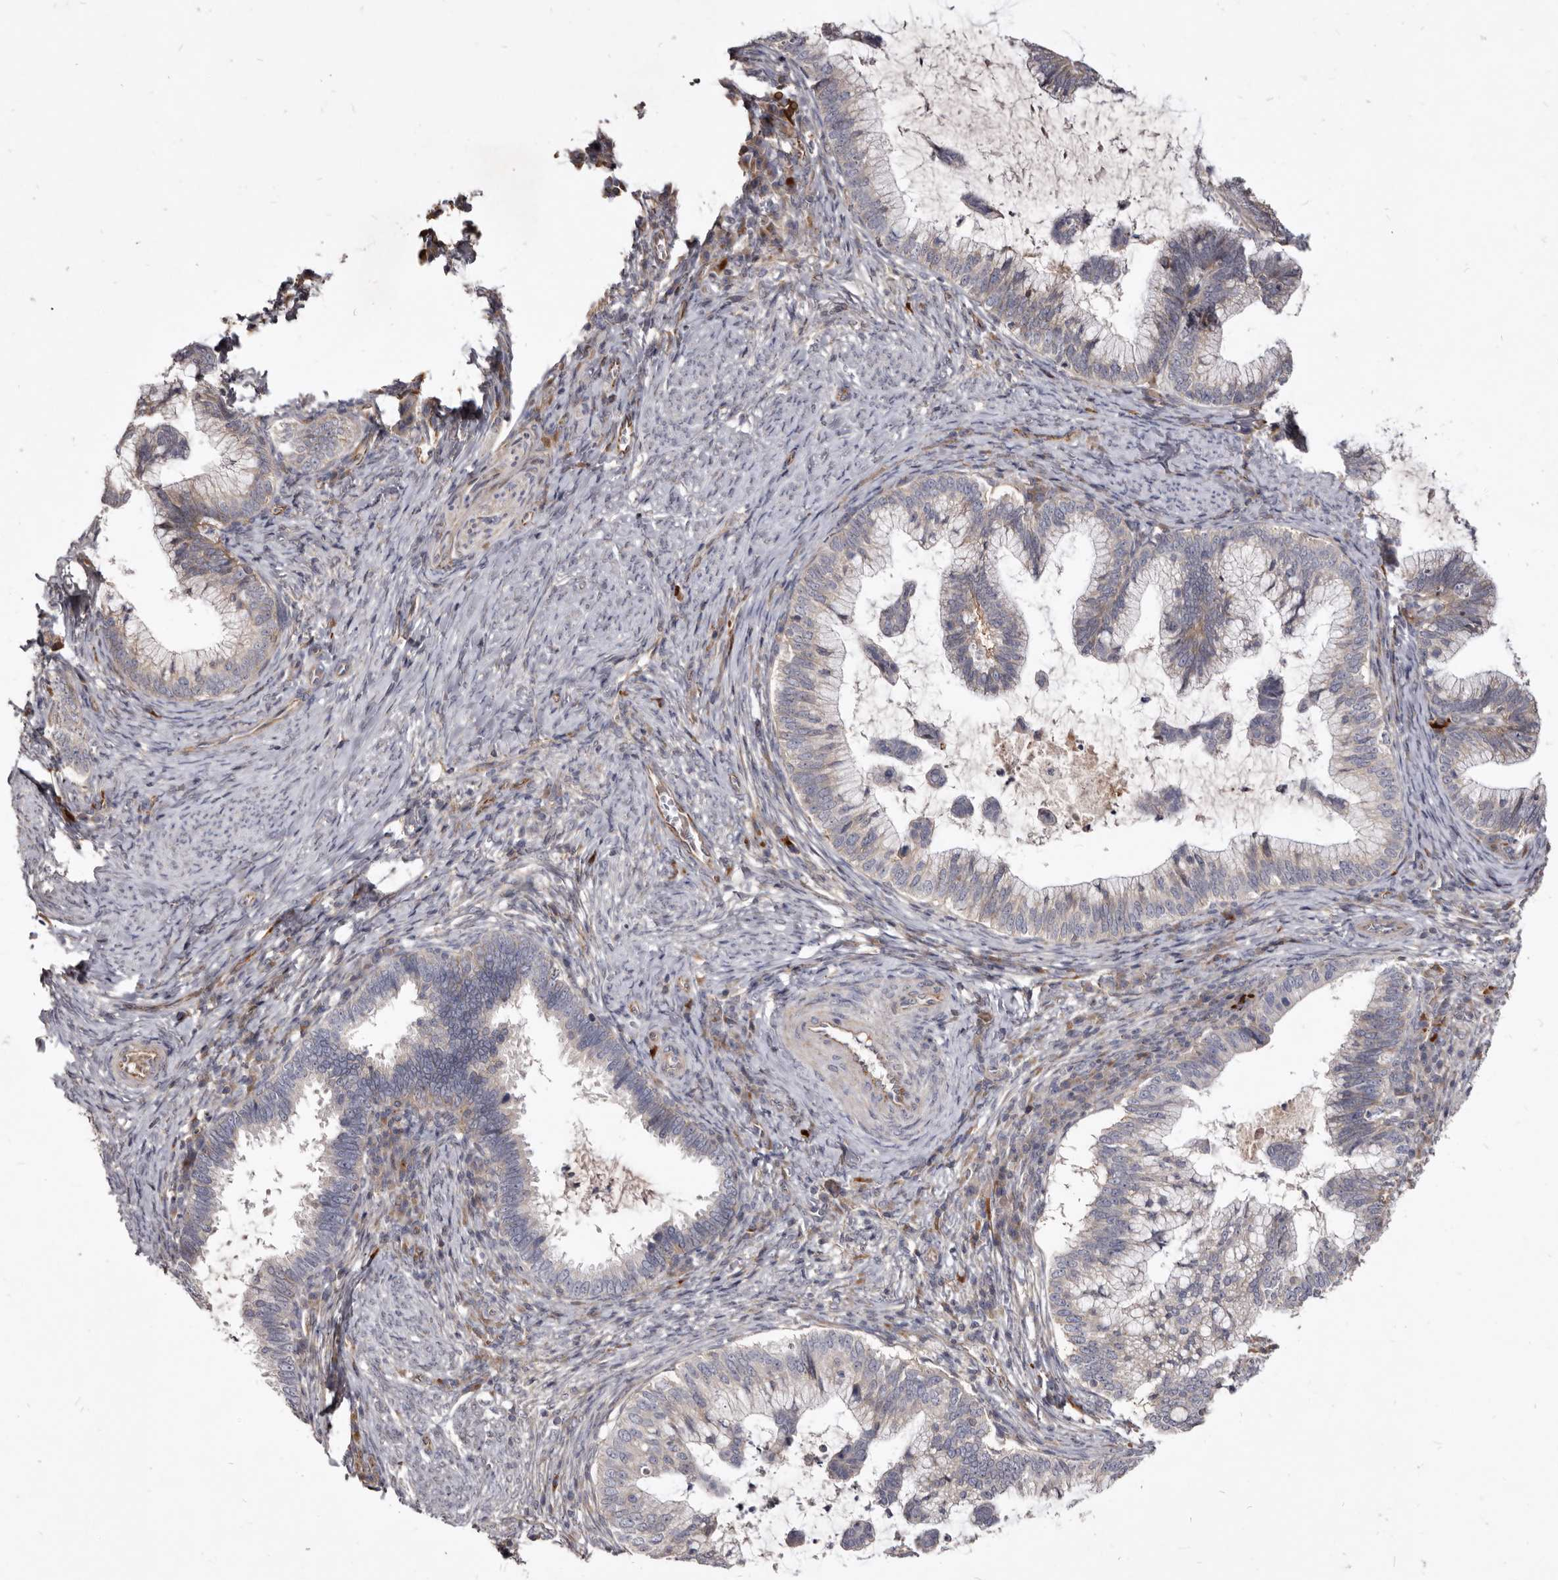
{"staining": {"intensity": "weak", "quantity": "25%-75%", "location": "cytoplasmic/membranous"}, "tissue": "cervical cancer", "cell_type": "Tumor cells", "image_type": "cancer", "snomed": [{"axis": "morphology", "description": "Adenocarcinoma, NOS"}, {"axis": "topography", "description": "Cervix"}], "caption": "A histopathology image of adenocarcinoma (cervical) stained for a protein demonstrates weak cytoplasmic/membranous brown staining in tumor cells.", "gene": "FAS", "patient": {"sex": "female", "age": 36}}